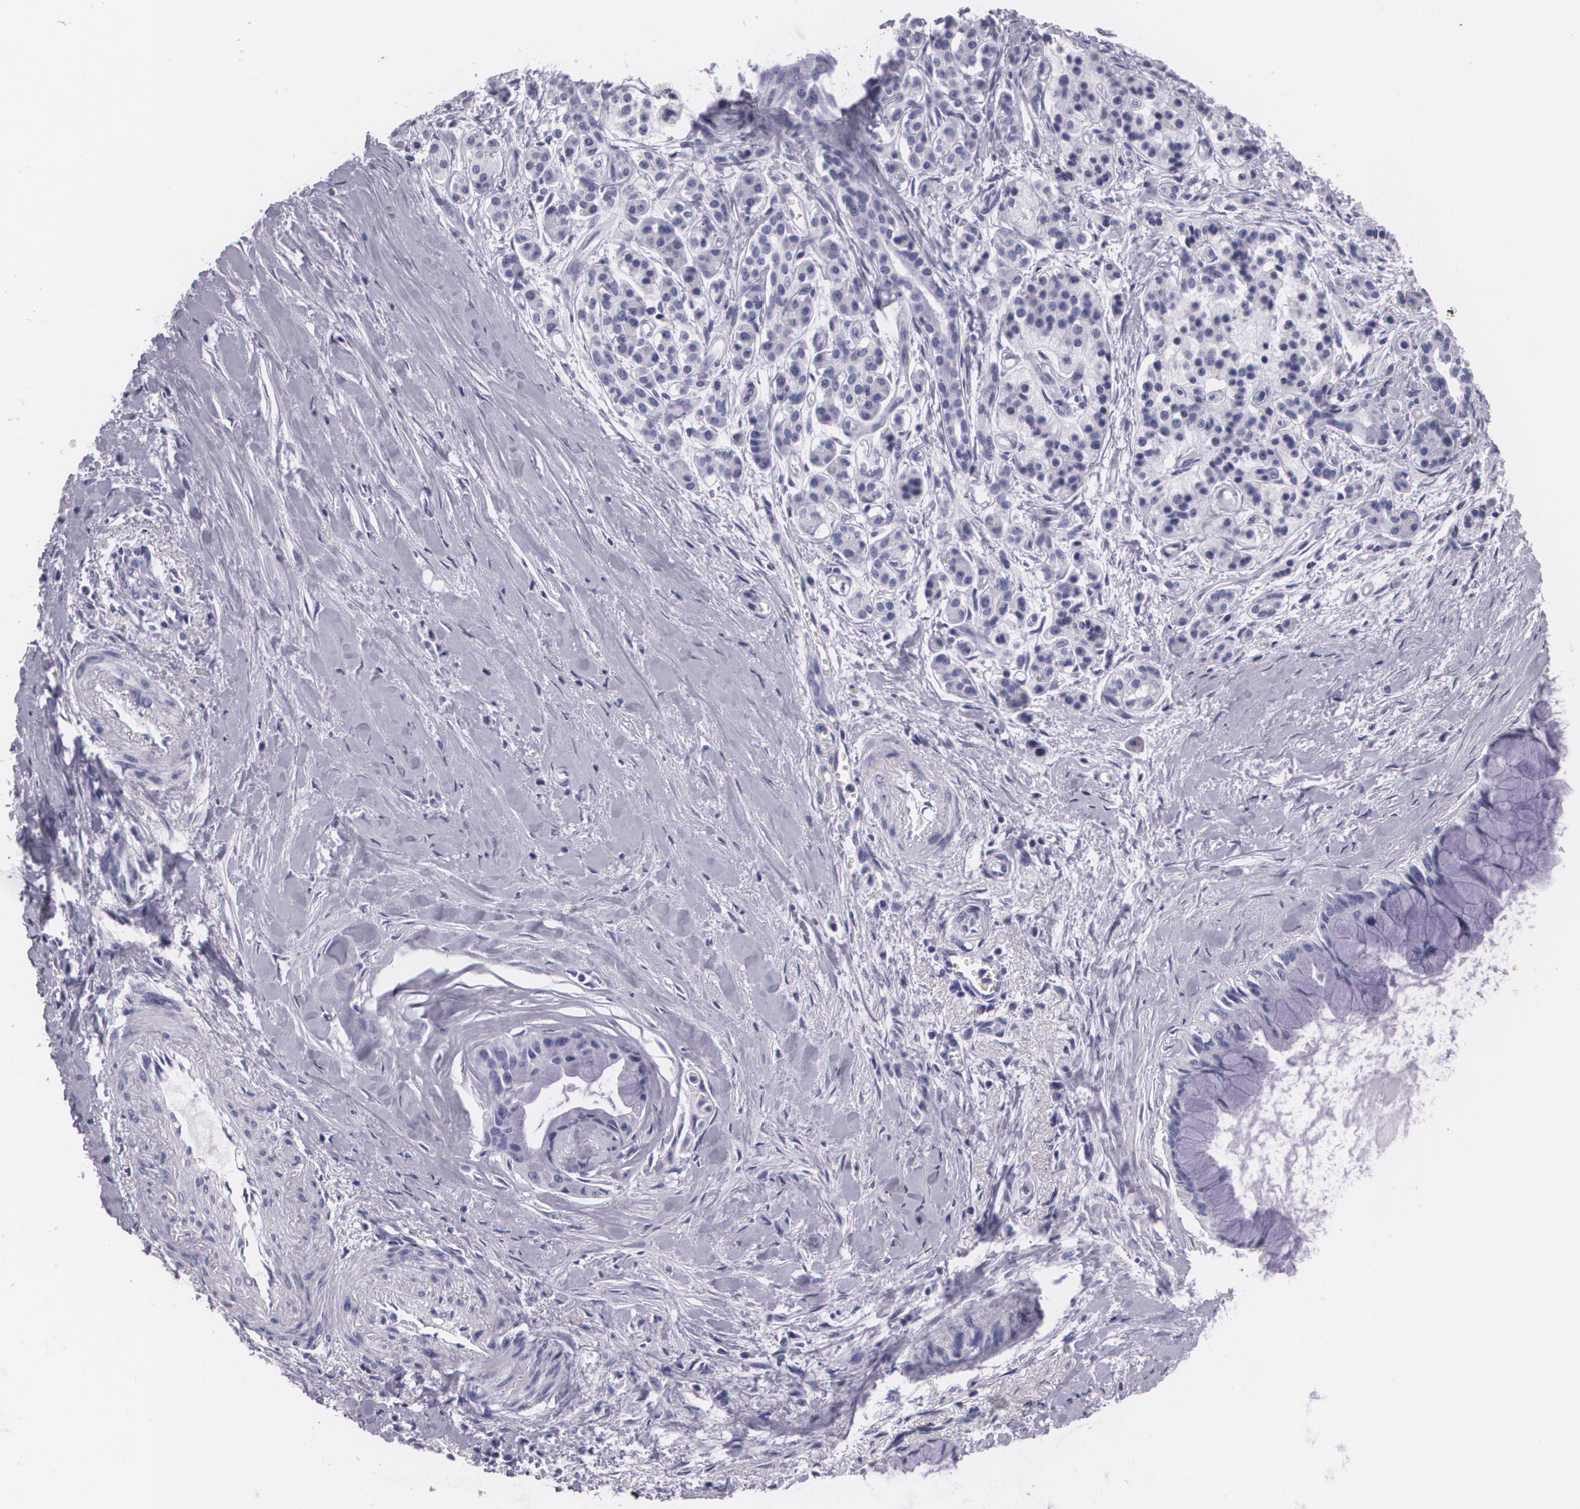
{"staining": {"intensity": "negative", "quantity": "none", "location": "none"}, "tissue": "pancreatic cancer", "cell_type": "Tumor cells", "image_type": "cancer", "snomed": [{"axis": "morphology", "description": "Adenocarcinoma, NOS"}, {"axis": "topography", "description": "Pancreas"}], "caption": "Immunohistochemistry (IHC) photomicrograph of pancreatic cancer stained for a protein (brown), which reveals no staining in tumor cells.", "gene": "DLG4", "patient": {"sex": "male", "age": 59}}